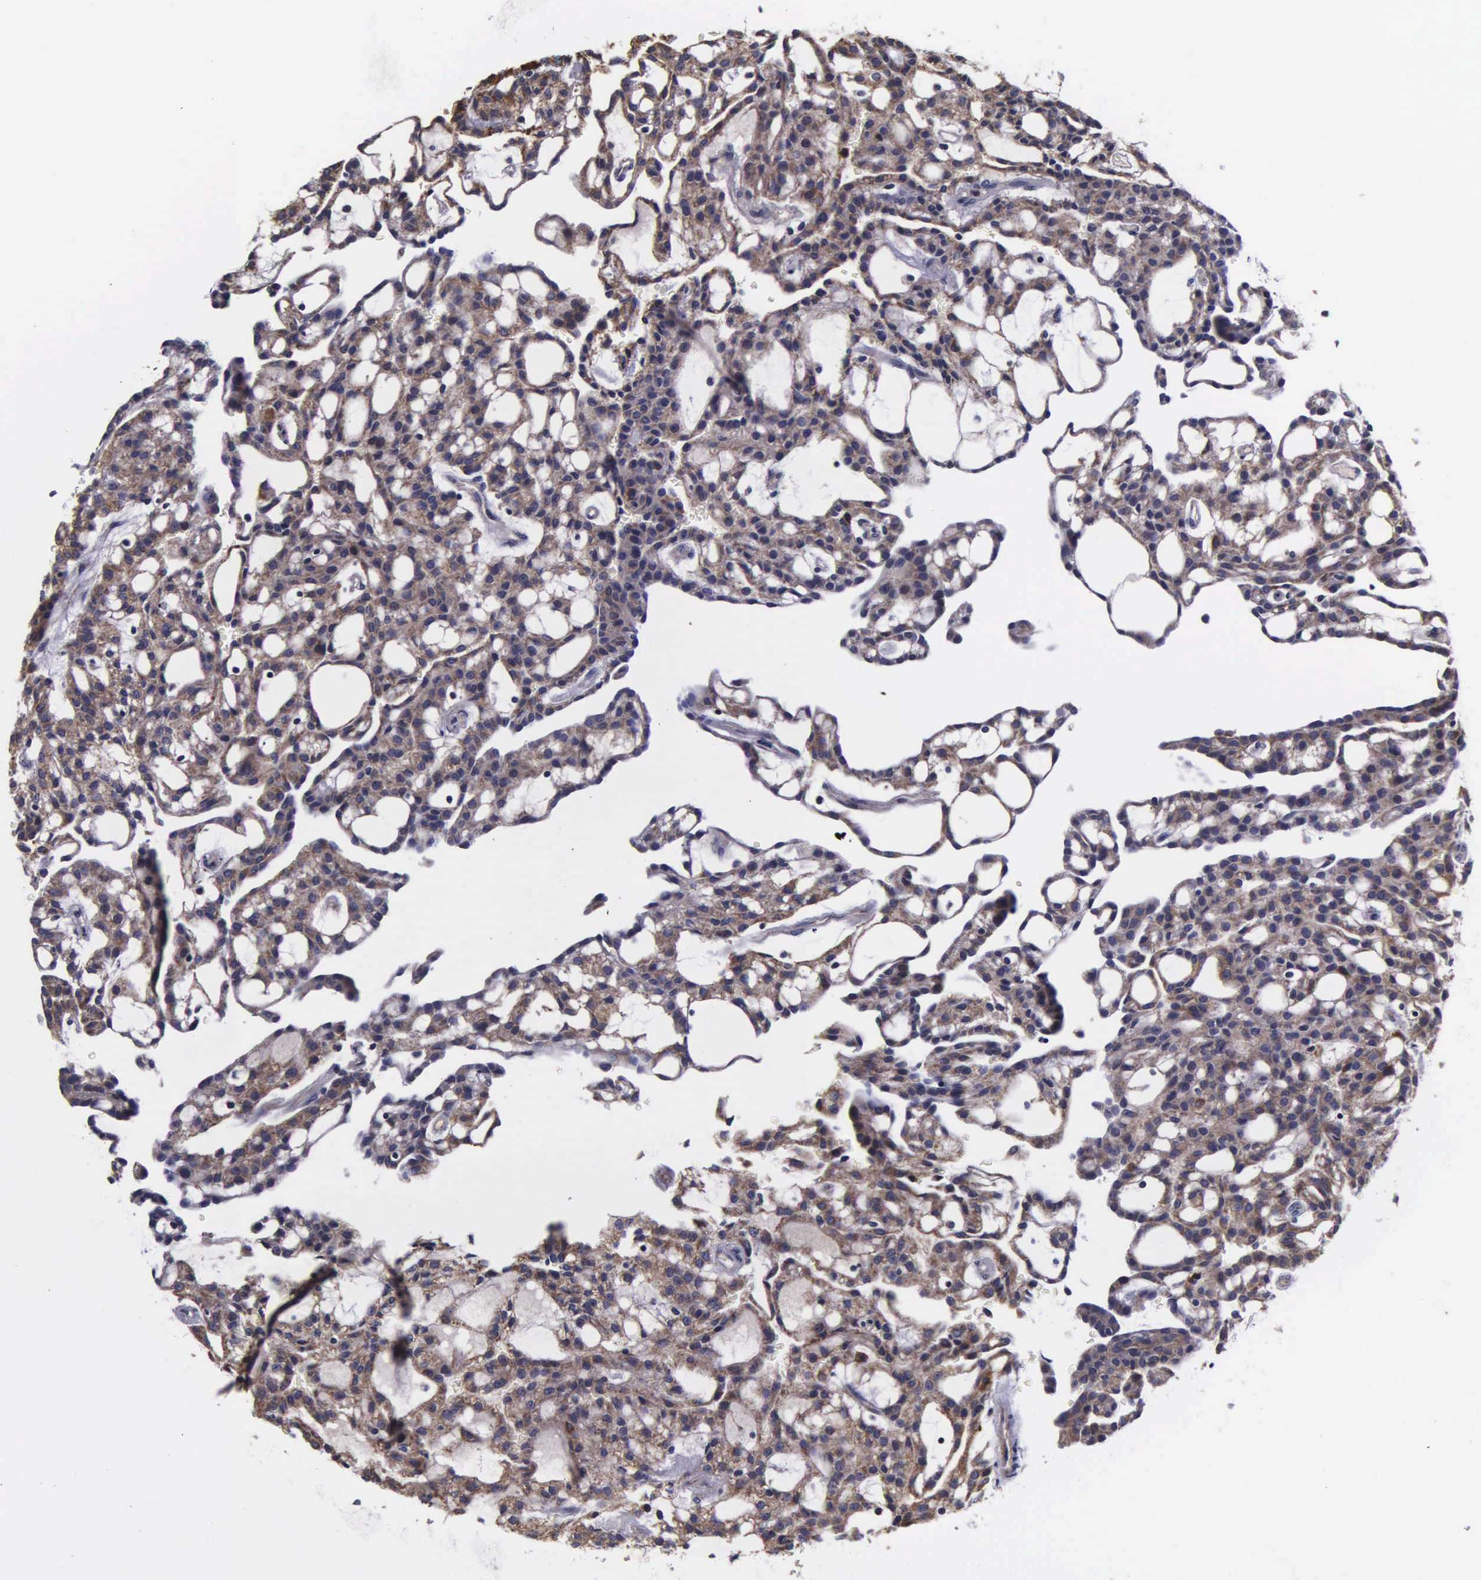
{"staining": {"intensity": "weak", "quantity": ">75%", "location": "cytoplasmic/membranous"}, "tissue": "renal cancer", "cell_type": "Tumor cells", "image_type": "cancer", "snomed": [{"axis": "morphology", "description": "Adenocarcinoma, NOS"}, {"axis": "topography", "description": "Kidney"}], "caption": "The immunohistochemical stain shows weak cytoplasmic/membranous expression in tumor cells of renal adenocarcinoma tissue.", "gene": "PSMA3", "patient": {"sex": "male", "age": 63}}